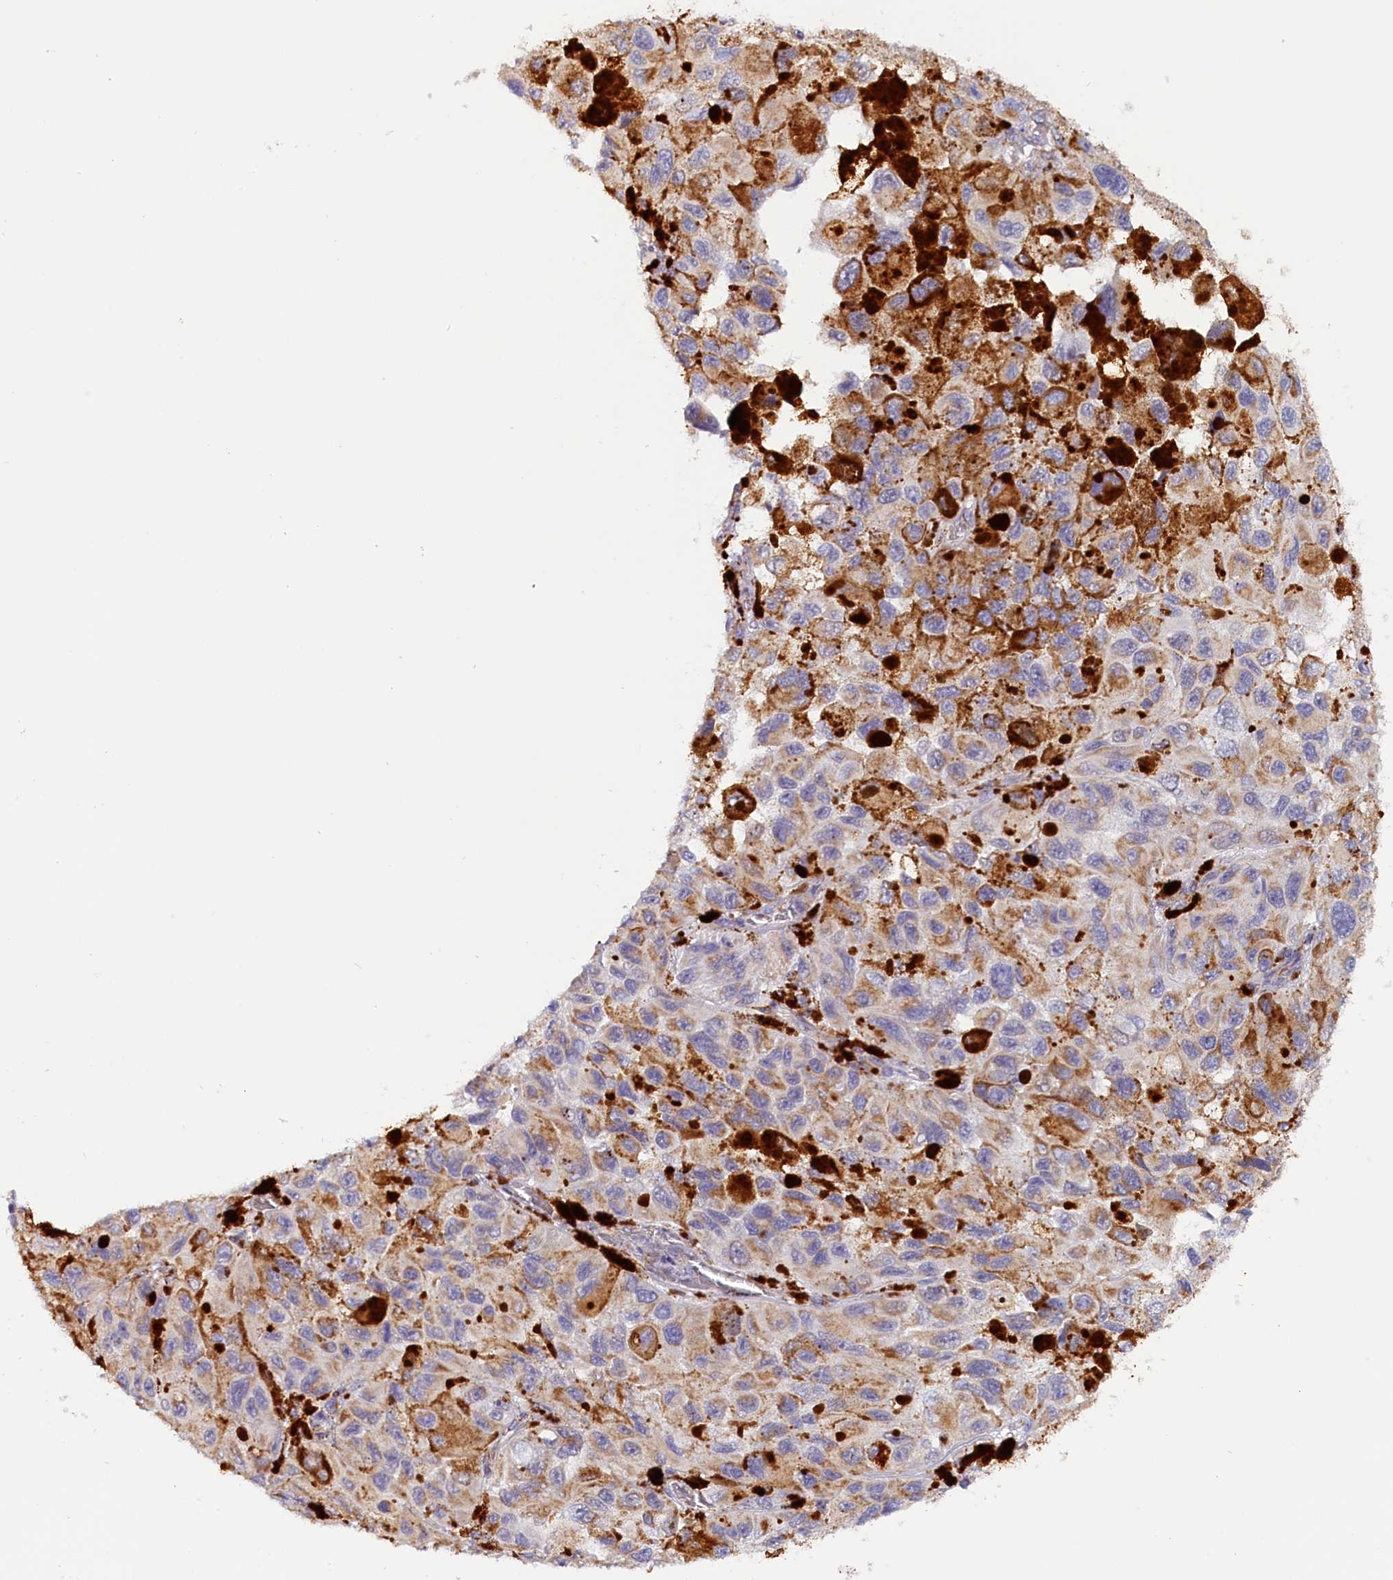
{"staining": {"intensity": "strong", "quantity": "25%-75%", "location": "cytoplasmic/membranous"}, "tissue": "melanoma", "cell_type": "Tumor cells", "image_type": "cancer", "snomed": [{"axis": "morphology", "description": "Malignant melanoma, NOS"}, {"axis": "topography", "description": "Skin"}], "caption": "Immunohistochemistry image of human melanoma stained for a protein (brown), which demonstrates high levels of strong cytoplasmic/membranous expression in about 25%-75% of tumor cells.", "gene": "AKTIP", "patient": {"sex": "female", "age": 73}}